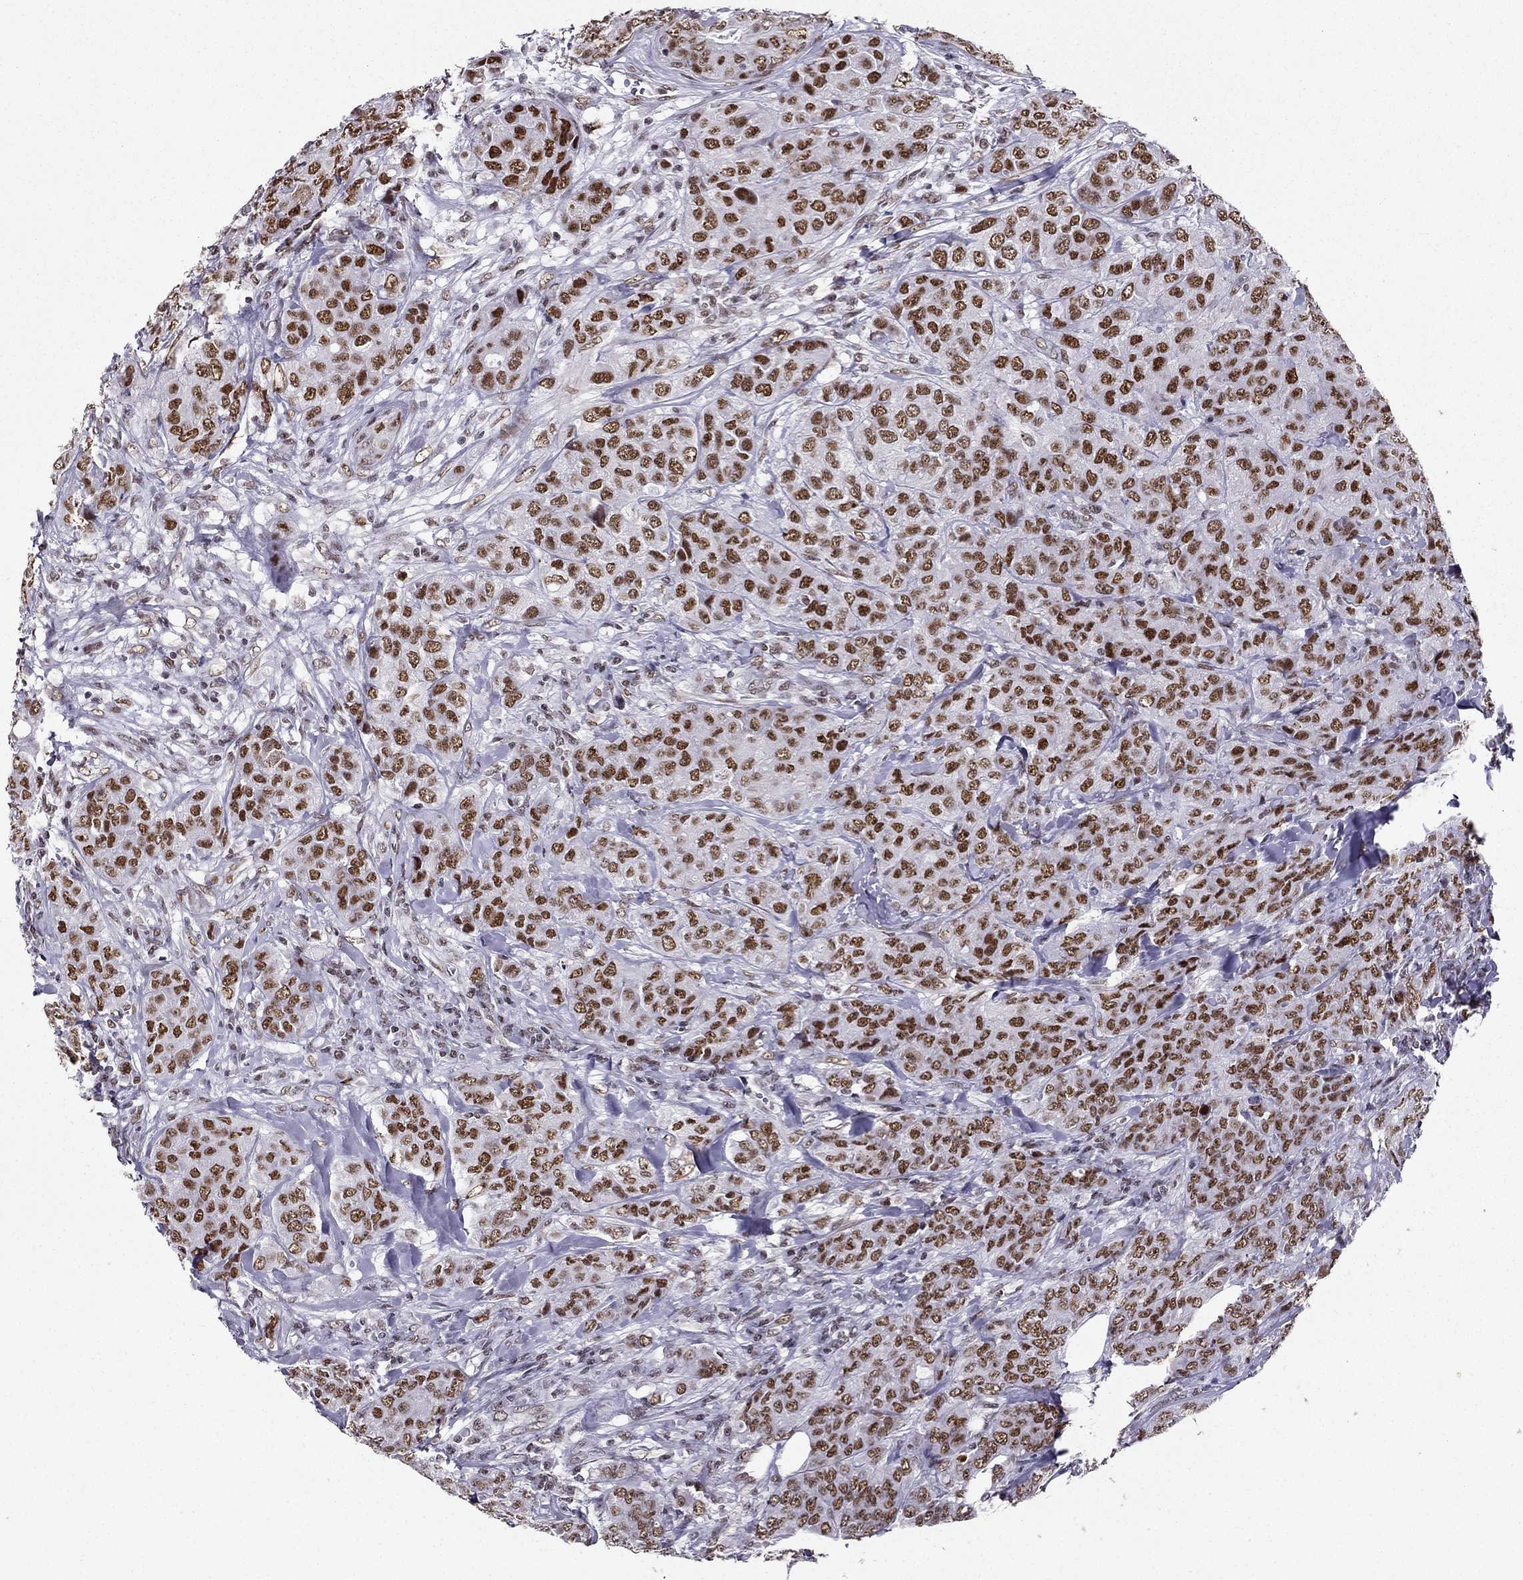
{"staining": {"intensity": "moderate", "quantity": ">75%", "location": "nuclear"}, "tissue": "breast cancer", "cell_type": "Tumor cells", "image_type": "cancer", "snomed": [{"axis": "morphology", "description": "Duct carcinoma"}, {"axis": "topography", "description": "Breast"}], "caption": "Immunohistochemical staining of human breast cancer (invasive ductal carcinoma) shows medium levels of moderate nuclear positivity in approximately >75% of tumor cells.", "gene": "ZNF420", "patient": {"sex": "female", "age": 43}}